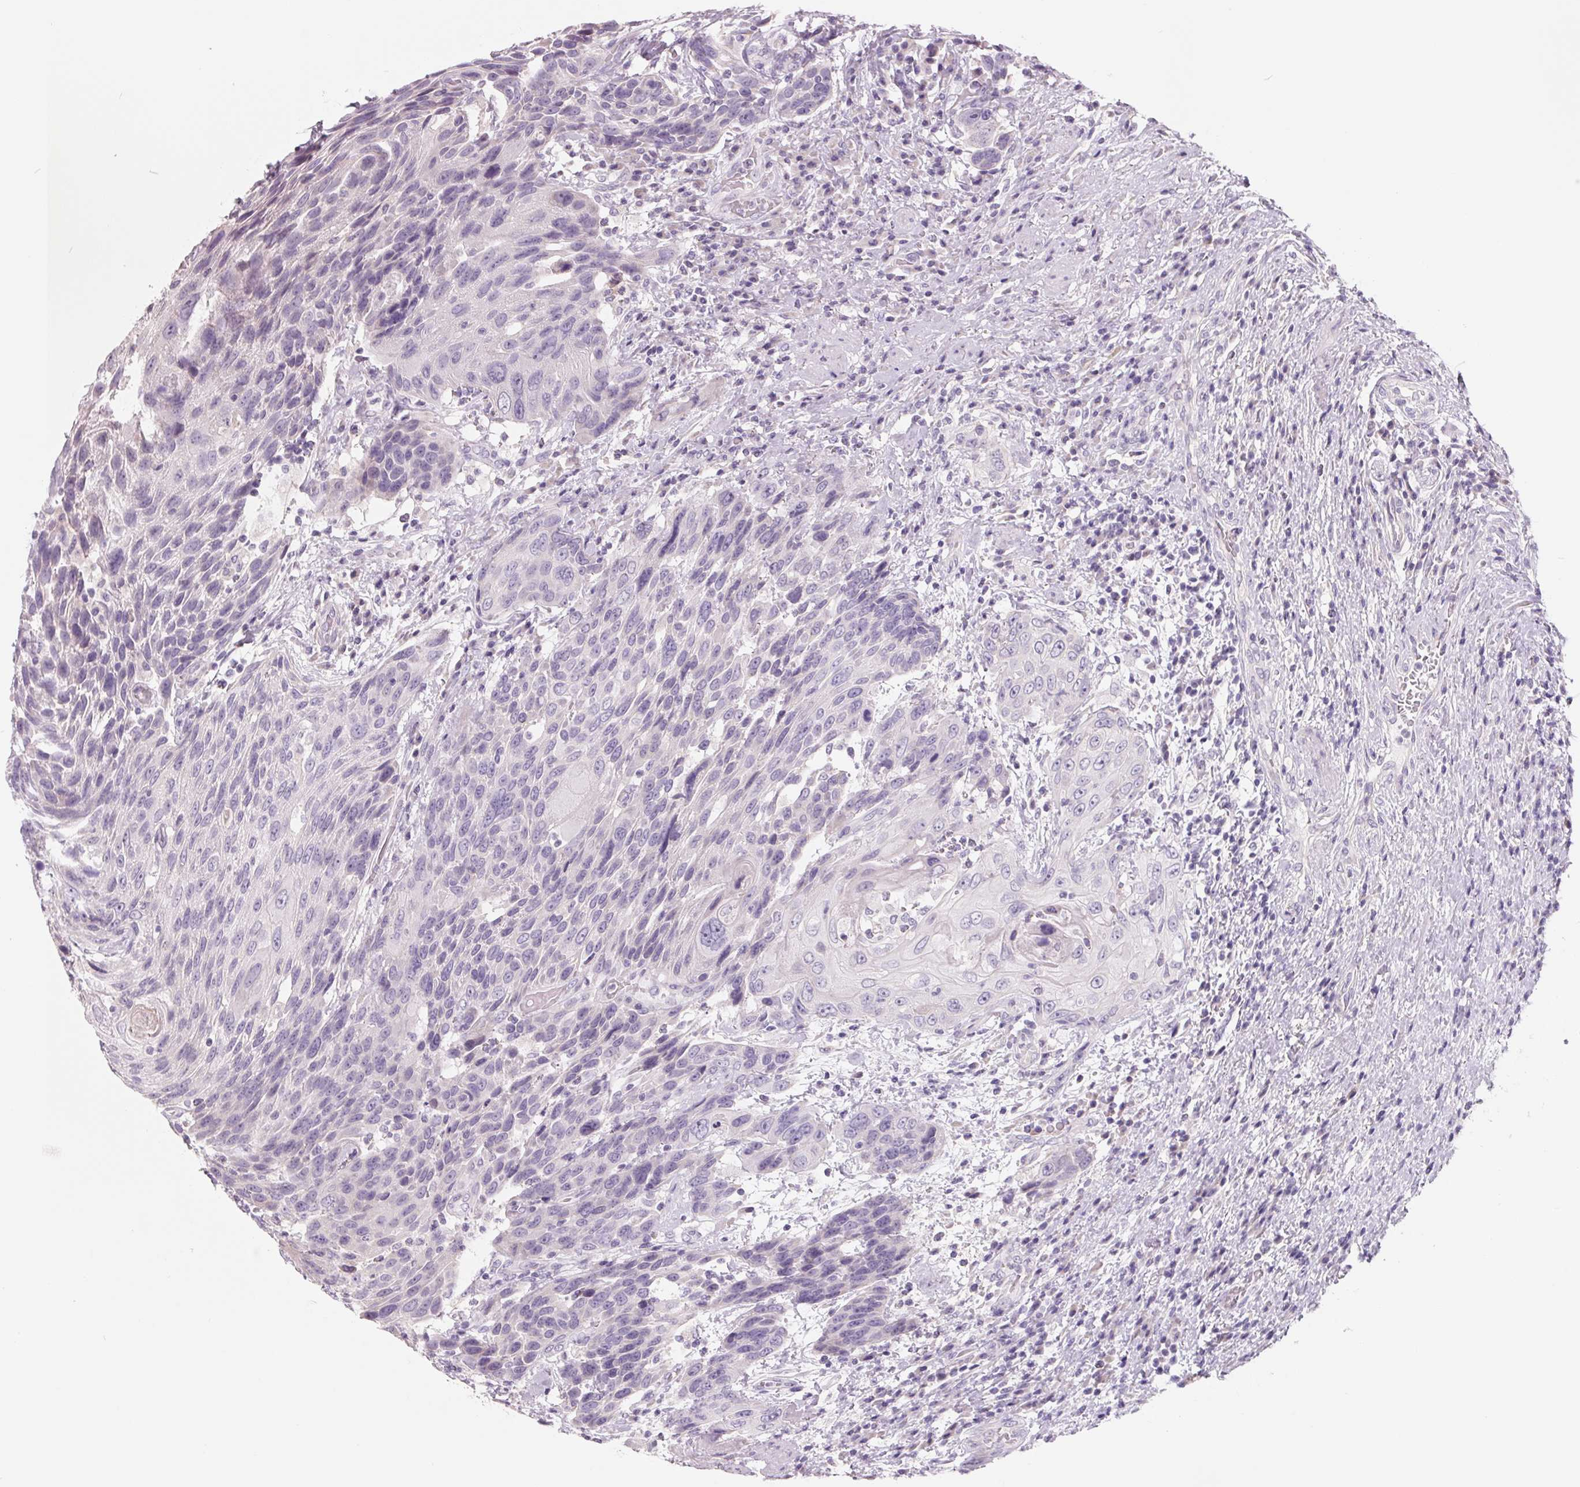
{"staining": {"intensity": "negative", "quantity": "none", "location": "none"}, "tissue": "urothelial cancer", "cell_type": "Tumor cells", "image_type": "cancer", "snomed": [{"axis": "morphology", "description": "Urothelial carcinoma, High grade"}, {"axis": "topography", "description": "Urinary bladder"}], "caption": "Tumor cells are negative for brown protein staining in high-grade urothelial carcinoma.", "gene": "FTCD", "patient": {"sex": "female", "age": 70}}